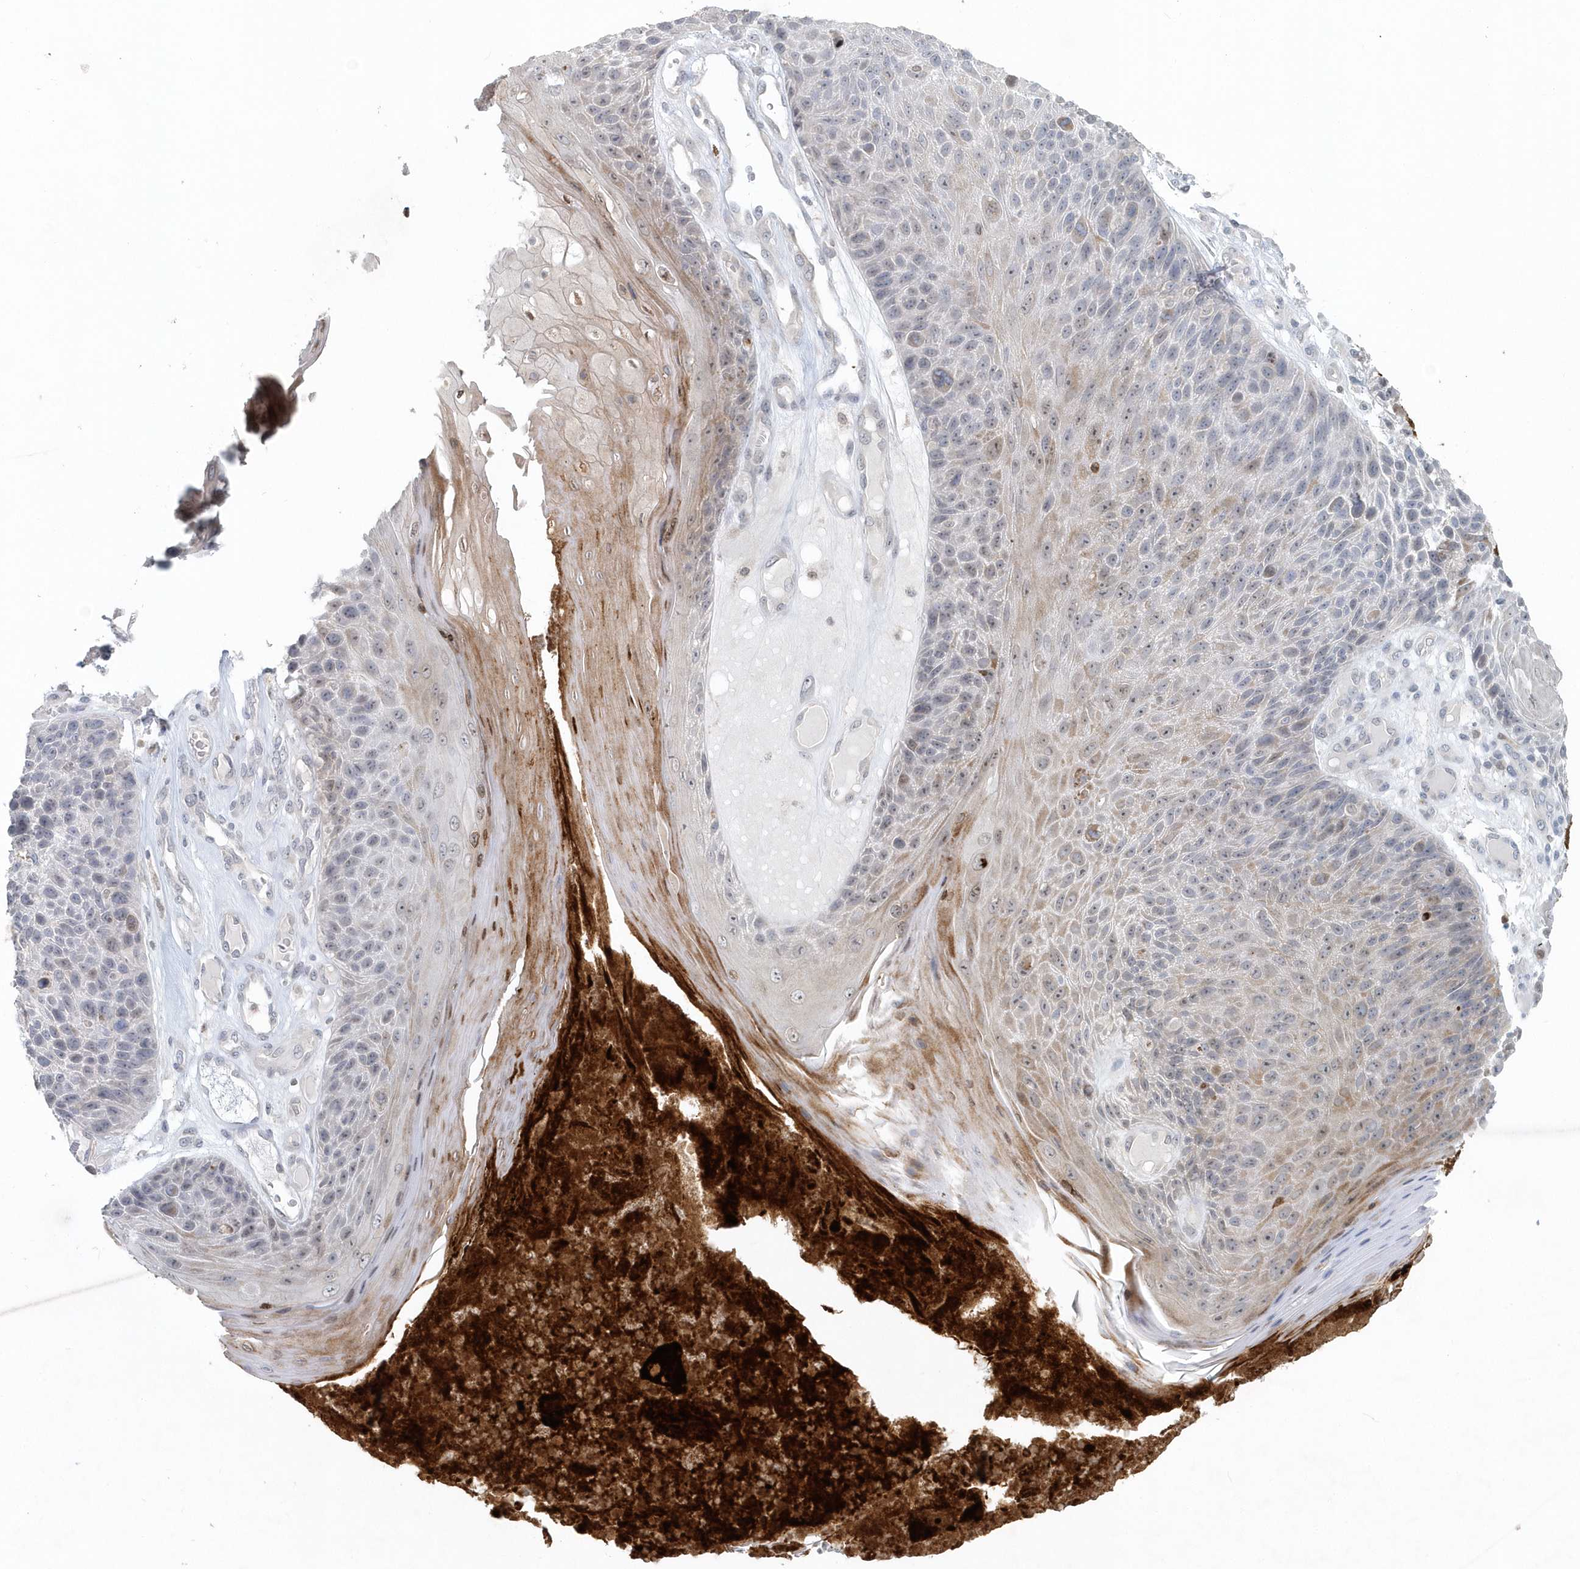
{"staining": {"intensity": "negative", "quantity": "none", "location": "none"}, "tissue": "skin cancer", "cell_type": "Tumor cells", "image_type": "cancer", "snomed": [{"axis": "morphology", "description": "Squamous cell carcinoma, NOS"}, {"axis": "topography", "description": "Skin"}], "caption": "High power microscopy histopathology image of an IHC photomicrograph of squamous cell carcinoma (skin), revealing no significant staining in tumor cells.", "gene": "NUP54", "patient": {"sex": "female", "age": 88}}